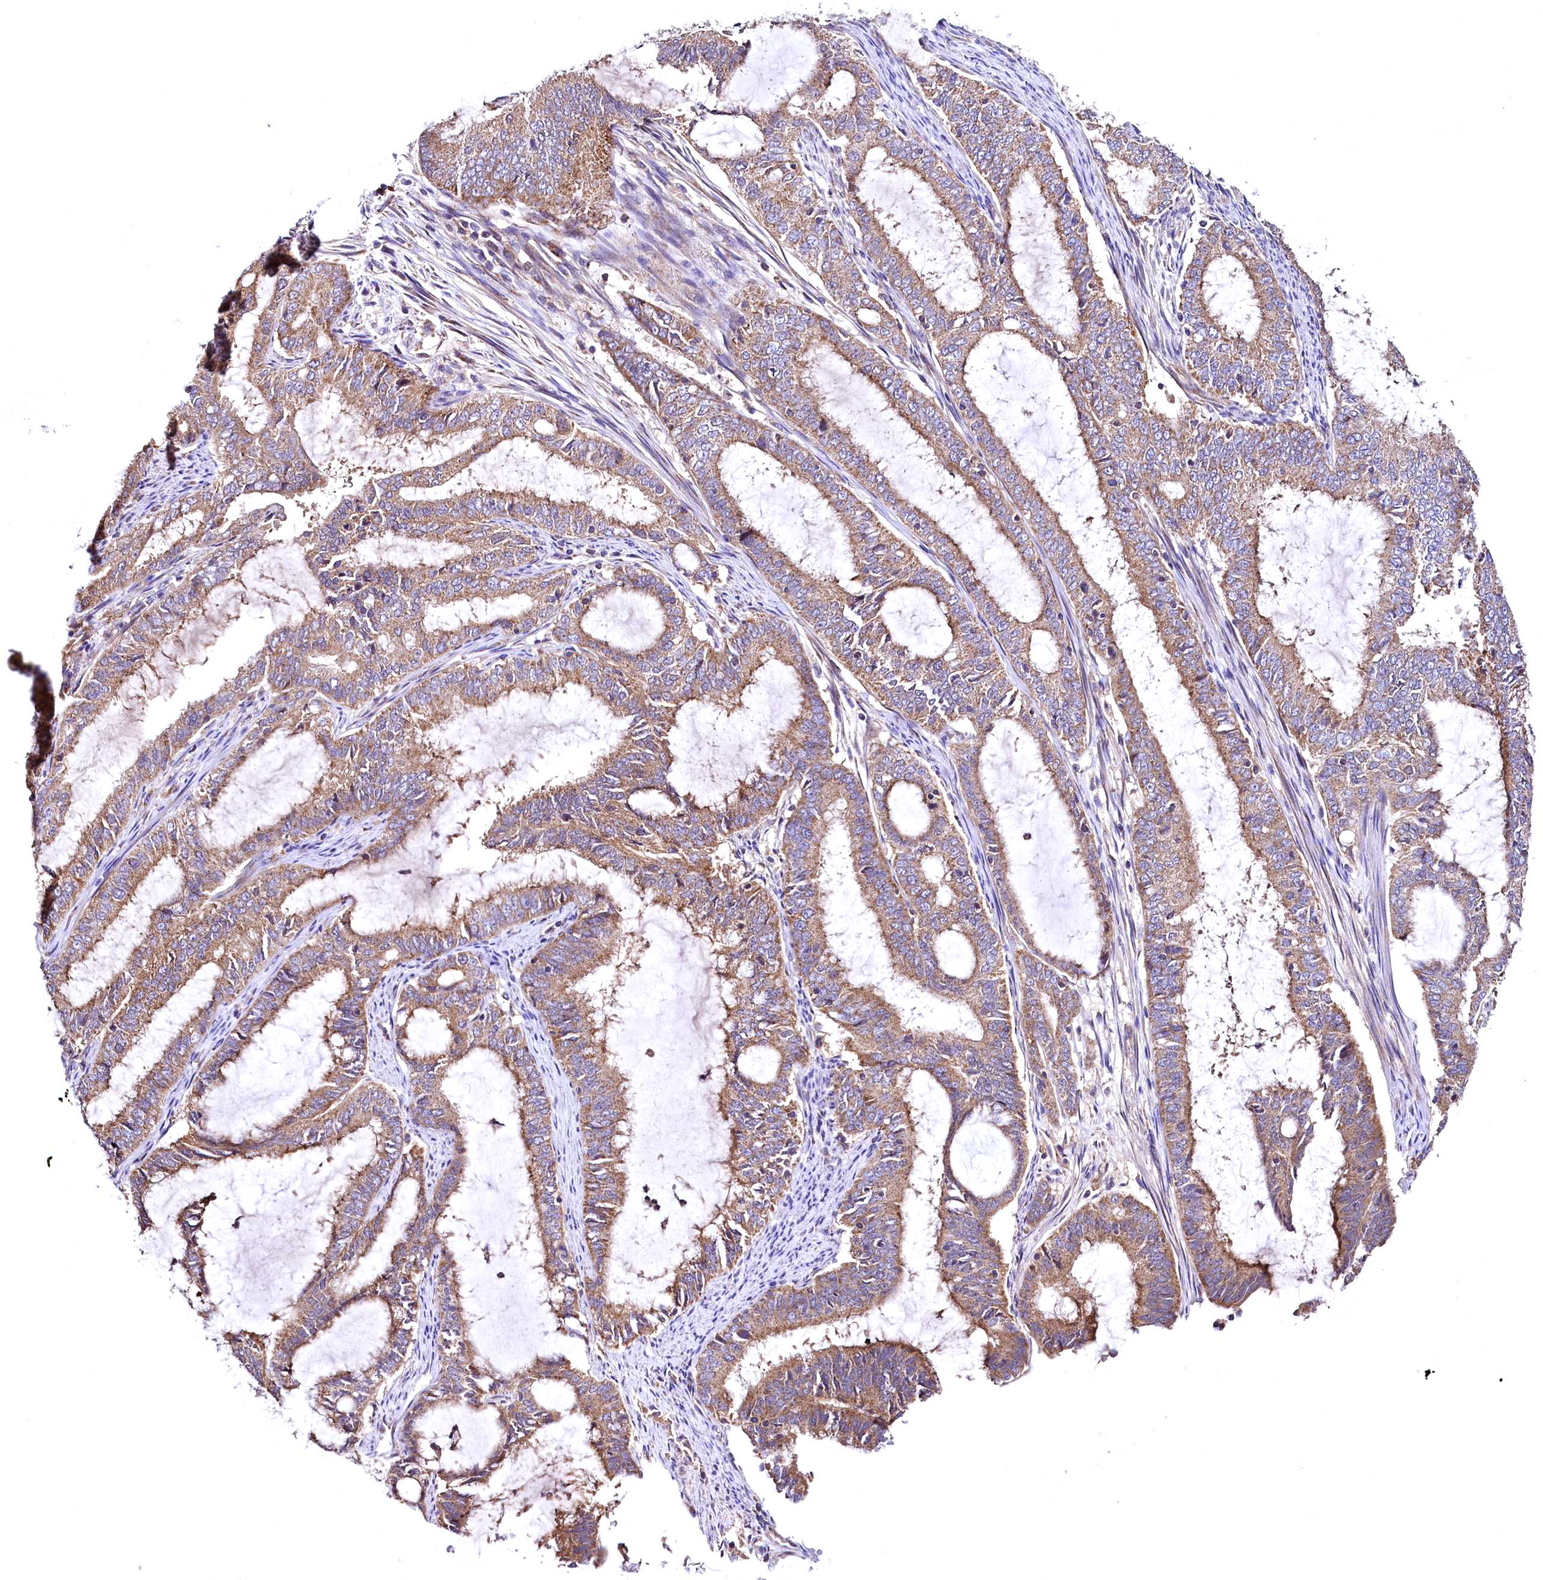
{"staining": {"intensity": "moderate", "quantity": ">75%", "location": "cytoplasmic/membranous"}, "tissue": "endometrial cancer", "cell_type": "Tumor cells", "image_type": "cancer", "snomed": [{"axis": "morphology", "description": "Adenocarcinoma, NOS"}, {"axis": "topography", "description": "Endometrium"}], "caption": "Immunohistochemical staining of human endometrial cancer (adenocarcinoma) displays medium levels of moderate cytoplasmic/membranous staining in about >75% of tumor cells.", "gene": "MRPL57", "patient": {"sex": "female", "age": 51}}